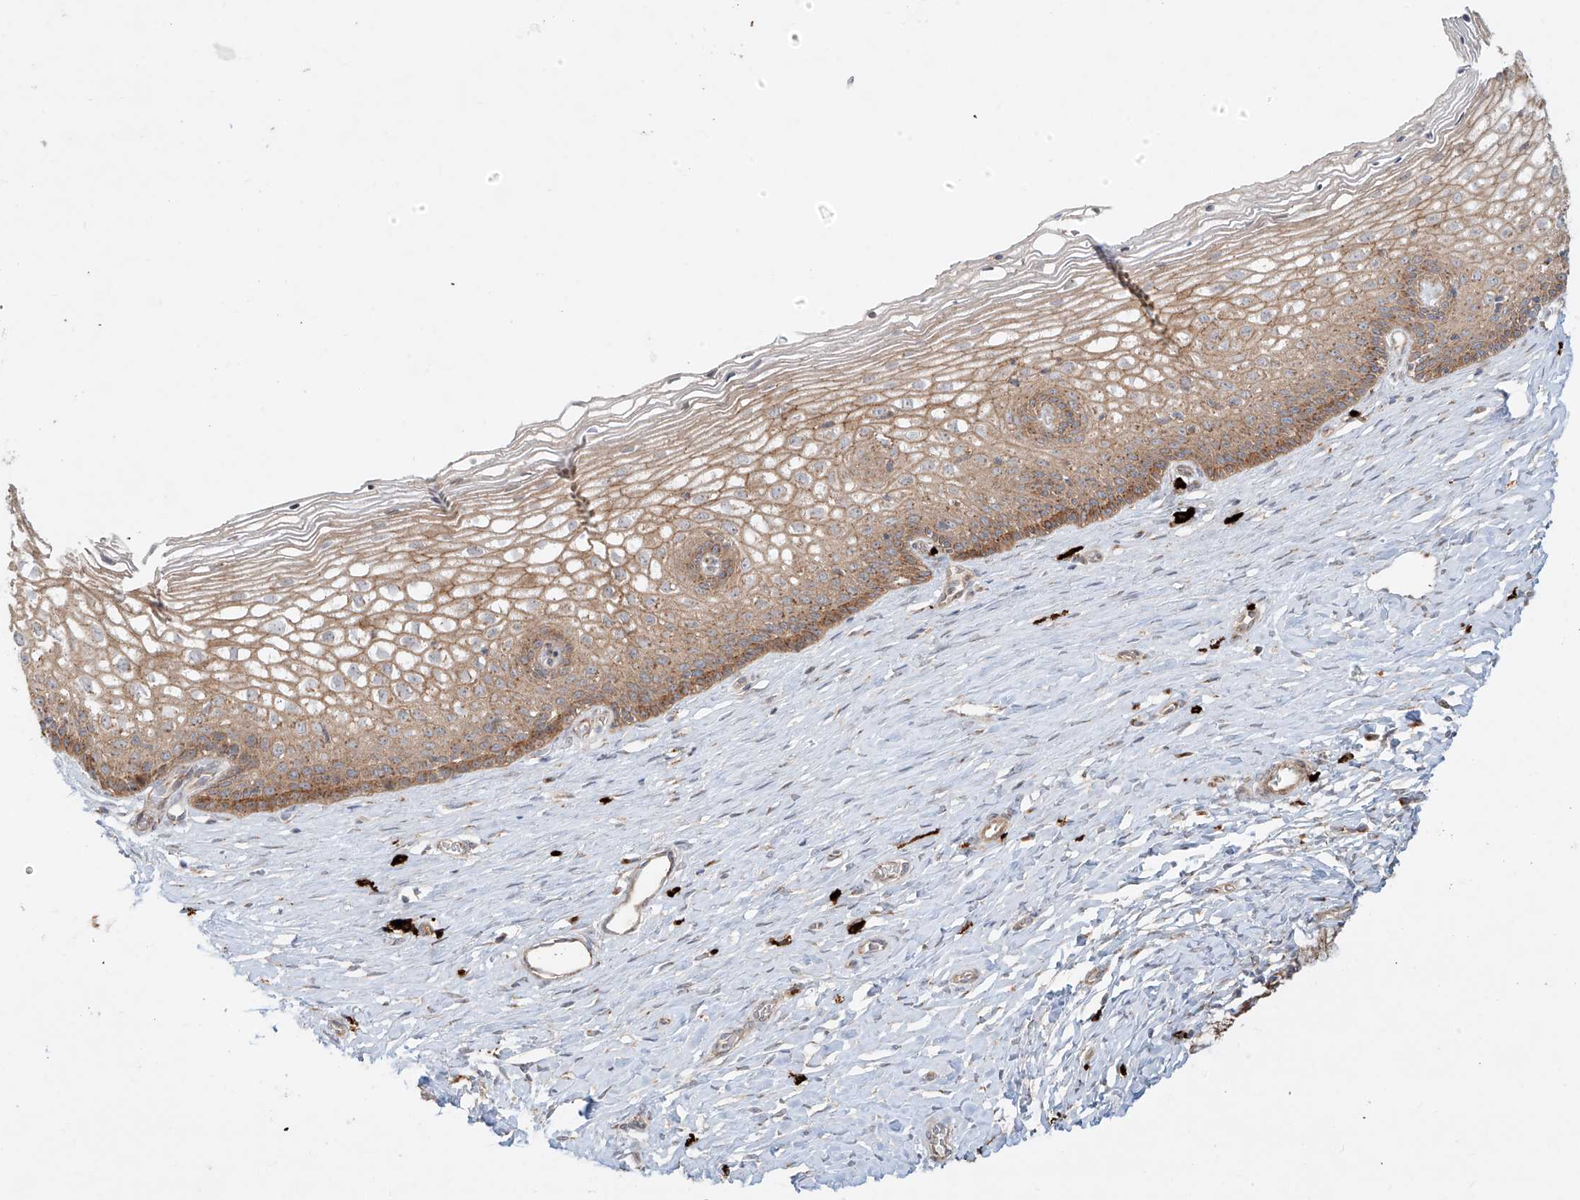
{"staining": {"intensity": "moderate", "quantity": ">75%", "location": "cytoplasmic/membranous"}, "tissue": "cervix", "cell_type": "Glandular cells", "image_type": "normal", "snomed": [{"axis": "morphology", "description": "Normal tissue, NOS"}, {"axis": "topography", "description": "Cervix"}], "caption": "This micrograph demonstrates benign cervix stained with immunohistochemistry (IHC) to label a protein in brown. The cytoplasmic/membranous of glandular cells show moderate positivity for the protein. Nuclei are counter-stained blue.", "gene": "ZNF287", "patient": {"sex": "female", "age": 33}}